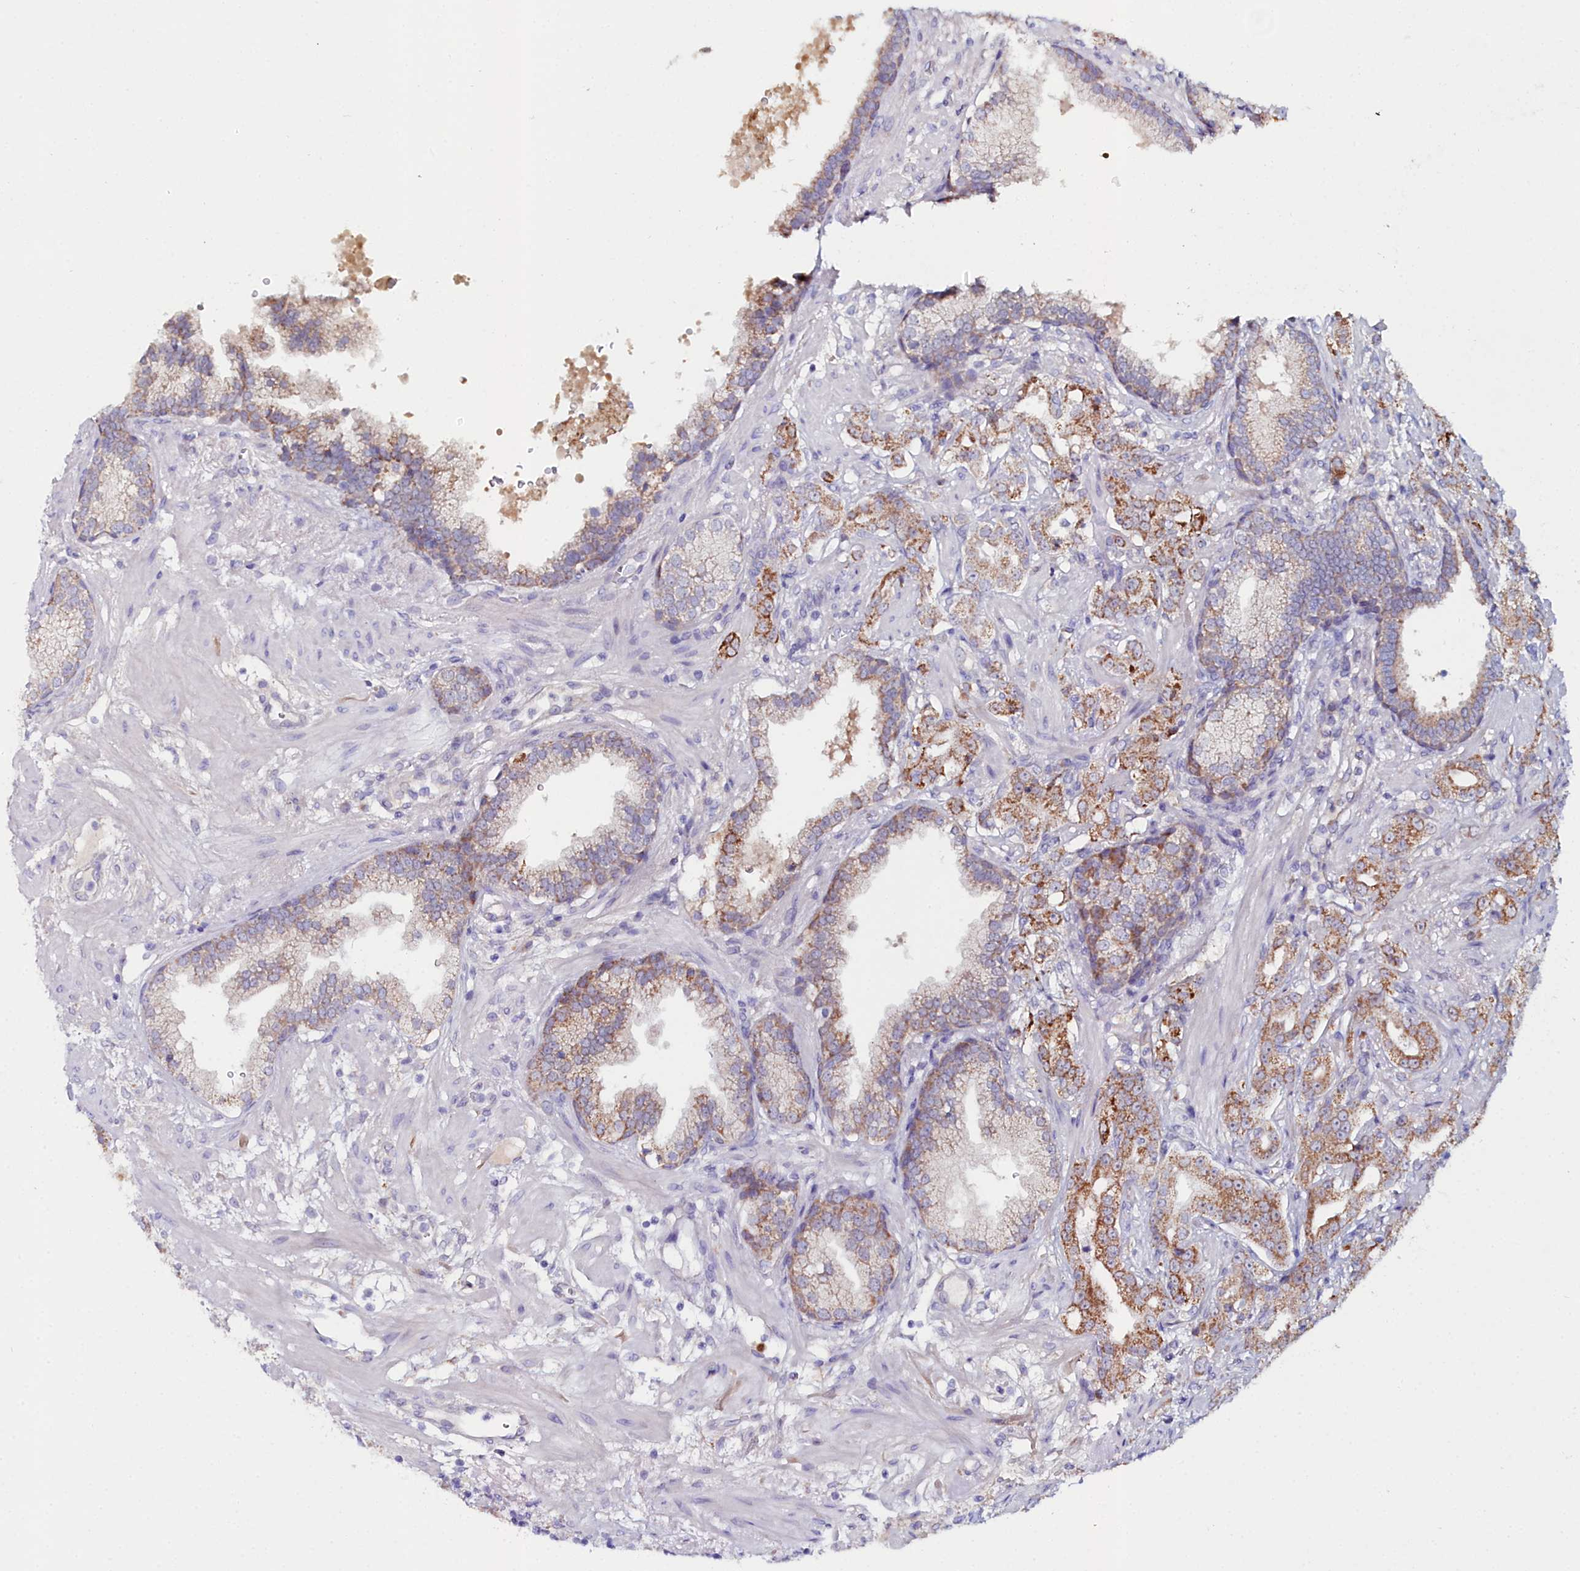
{"staining": {"intensity": "moderate", "quantity": "<25%", "location": "cytoplasmic/membranous"}, "tissue": "prostate cancer", "cell_type": "Tumor cells", "image_type": "cancer", "snomed": [{"axis": "morphology", "description": "Adenocarcinoma, High grade"}, {"axis": "topography", "description": "Prostate"}], "caption": "Immunohistochemistry image of neoplastic tissue: human high-grade adenocarcinoma (prostate) stained using immunohistochemistry (IHC) shows low levels of moderate protein expression localized specifically in the cytoplasmic/membranous of tumor cells, appearing as a cytoplasmic/membranous brown color.", "gene": "SLC49A3", "patient": {"sex": "male", "age": 63}}